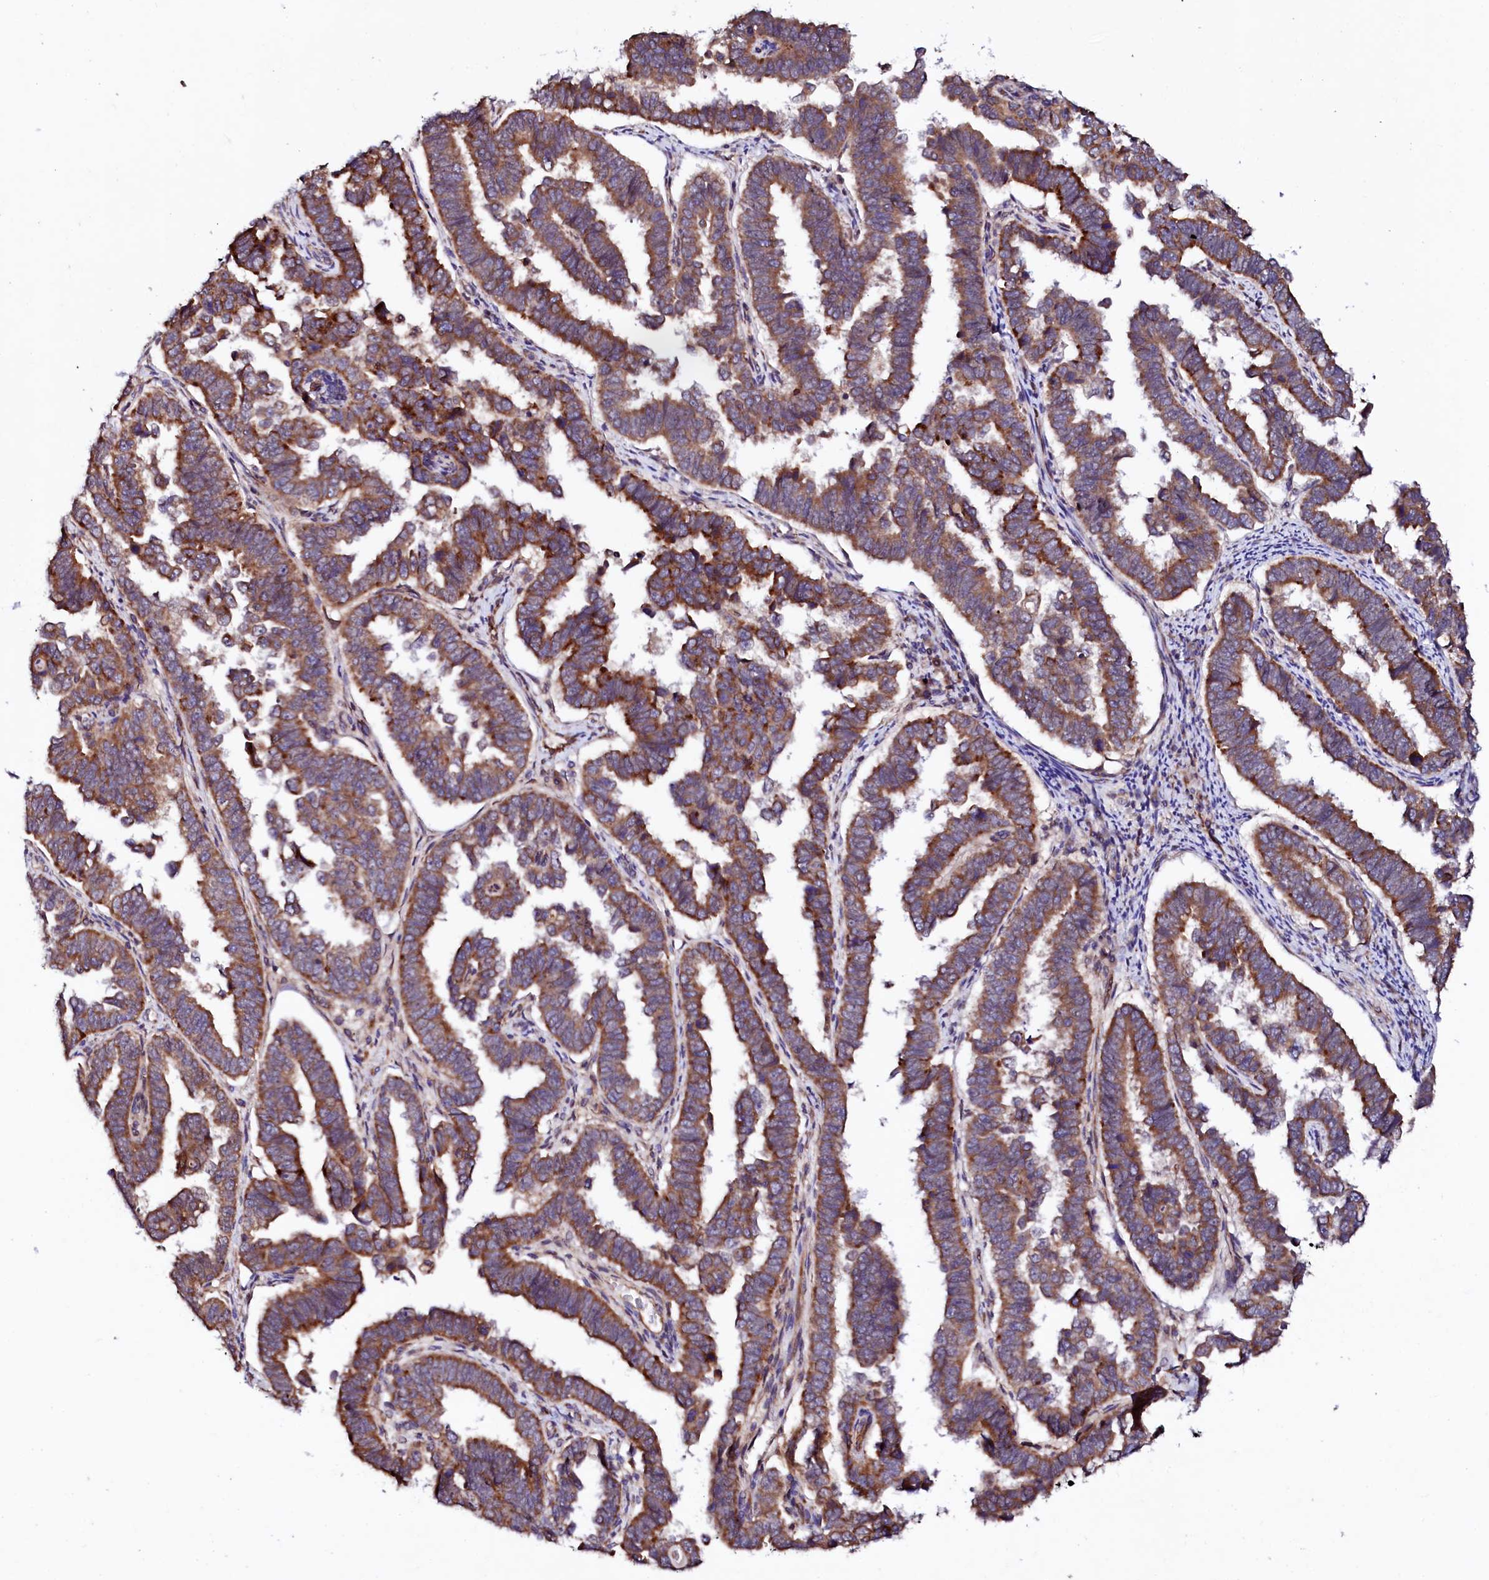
{"staining": {"intensity": "moderate", "quantity": ">75%", "location": "cytoplasmic/membranous"}, "tissue": "endometrial cancer", "cell_type": "Tumor cells", "image_type": "cancer", "snomed": [{"axis": "morphology", "description": "Adenocarcinoma, NOS"}, {"axis": "topography", "description": "Endometrium"}], "caption": "Protein analysis of adenocarcinoma (endometrial) tissue displays moderate cytoplasmic/membranous positivity in about >75% of tumor cells.", "gene": "UBE3C", "patient": {"sex": "female", "age": 75}}